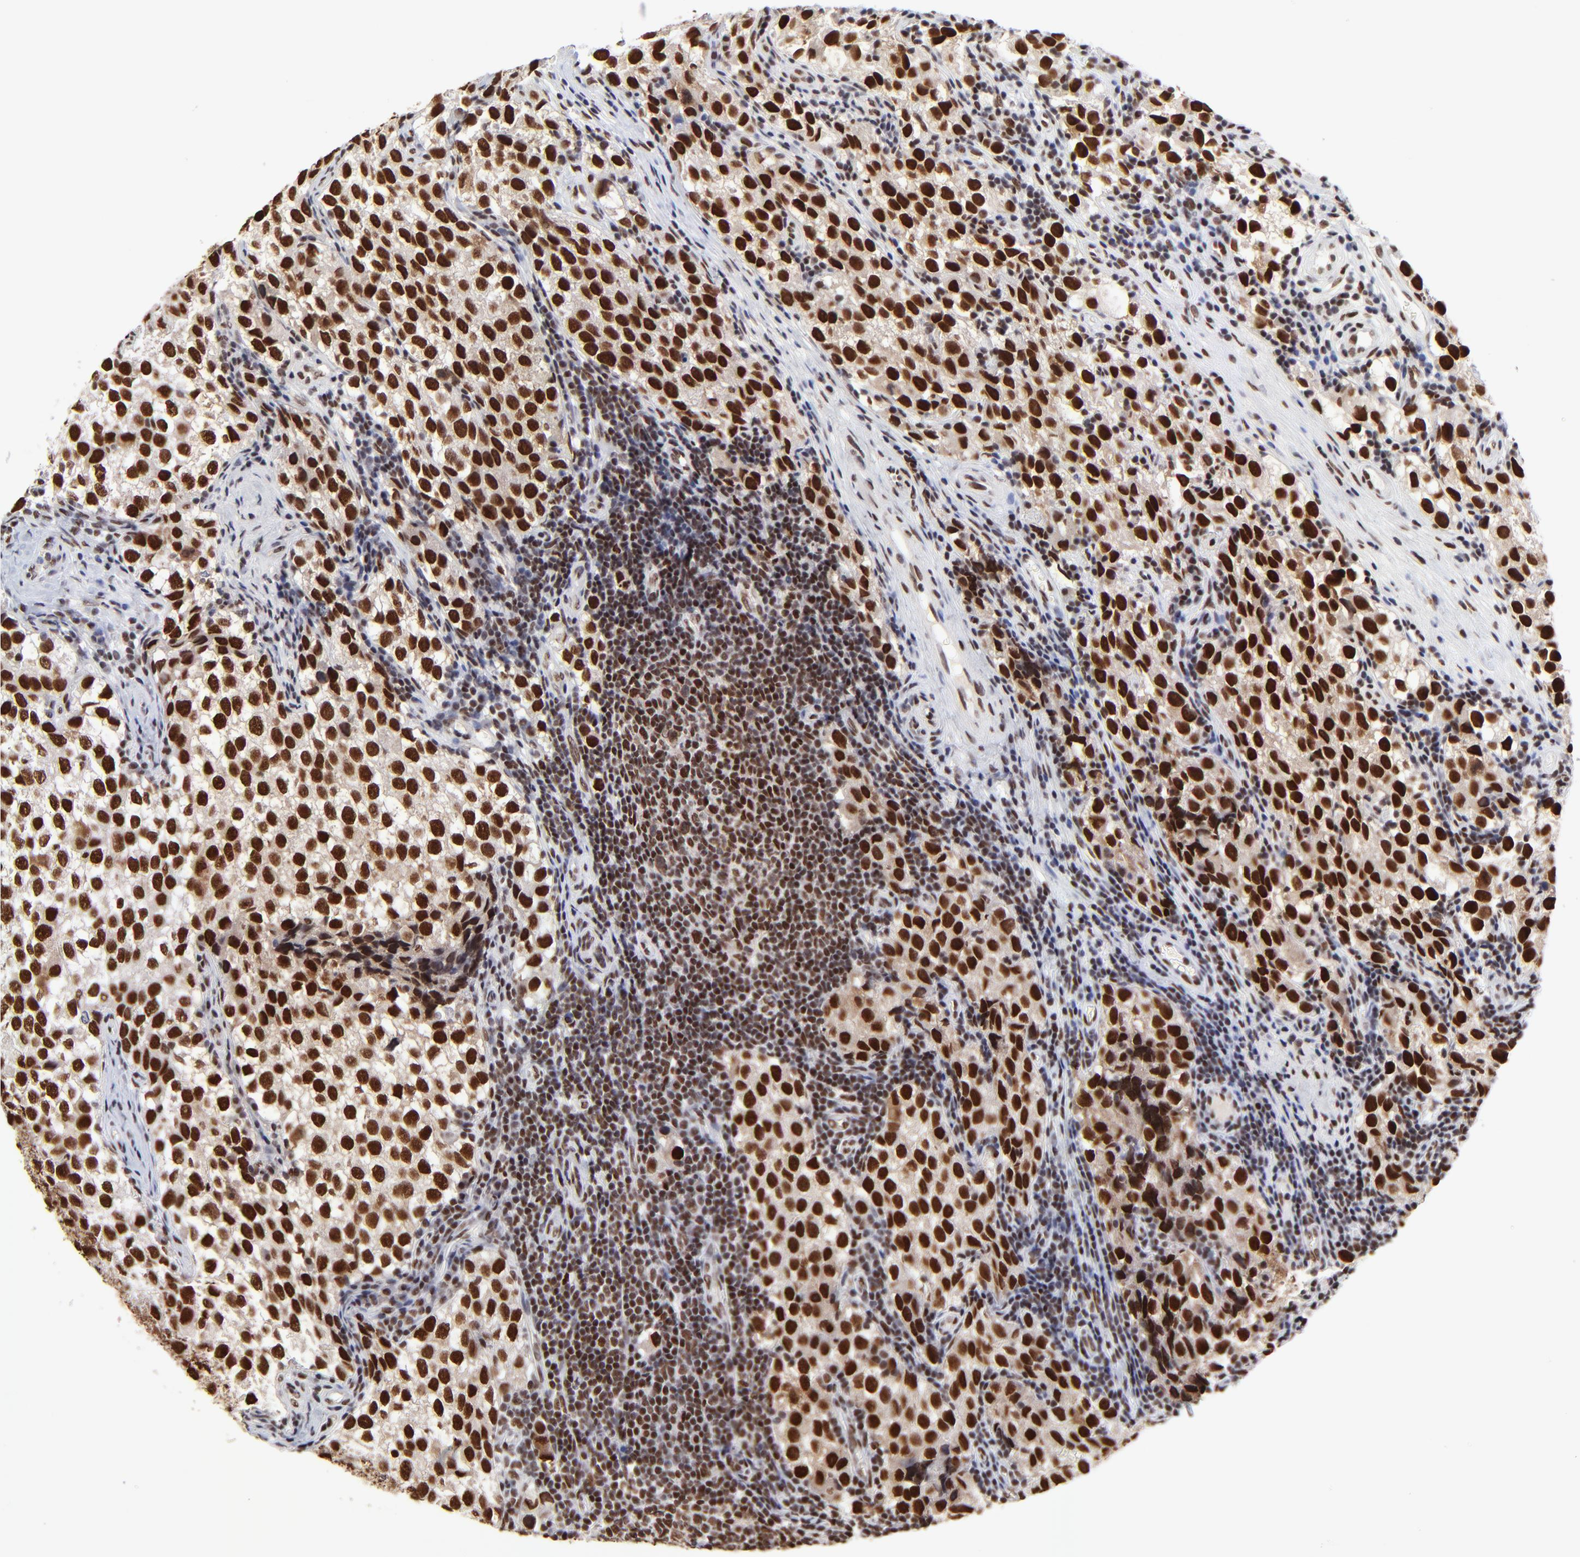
{"staining": {"intensity": "strong", "quantity": ">75%", "location": "nuclear"}, "tissue": "testis cancer", "cell_type": "Tumor cells", "image_type": "cancer", "snomed": [{"axis": "morphology", "description": "Seminoma, NOS"}, {"axis": "topography", "description": "Testis"}], "caption": "Testis seminoma stained with a protein marker shows strong staining in tumor cells.", "gene": "ZMYM3", "patient": {"sex": "male", "age": 39}}